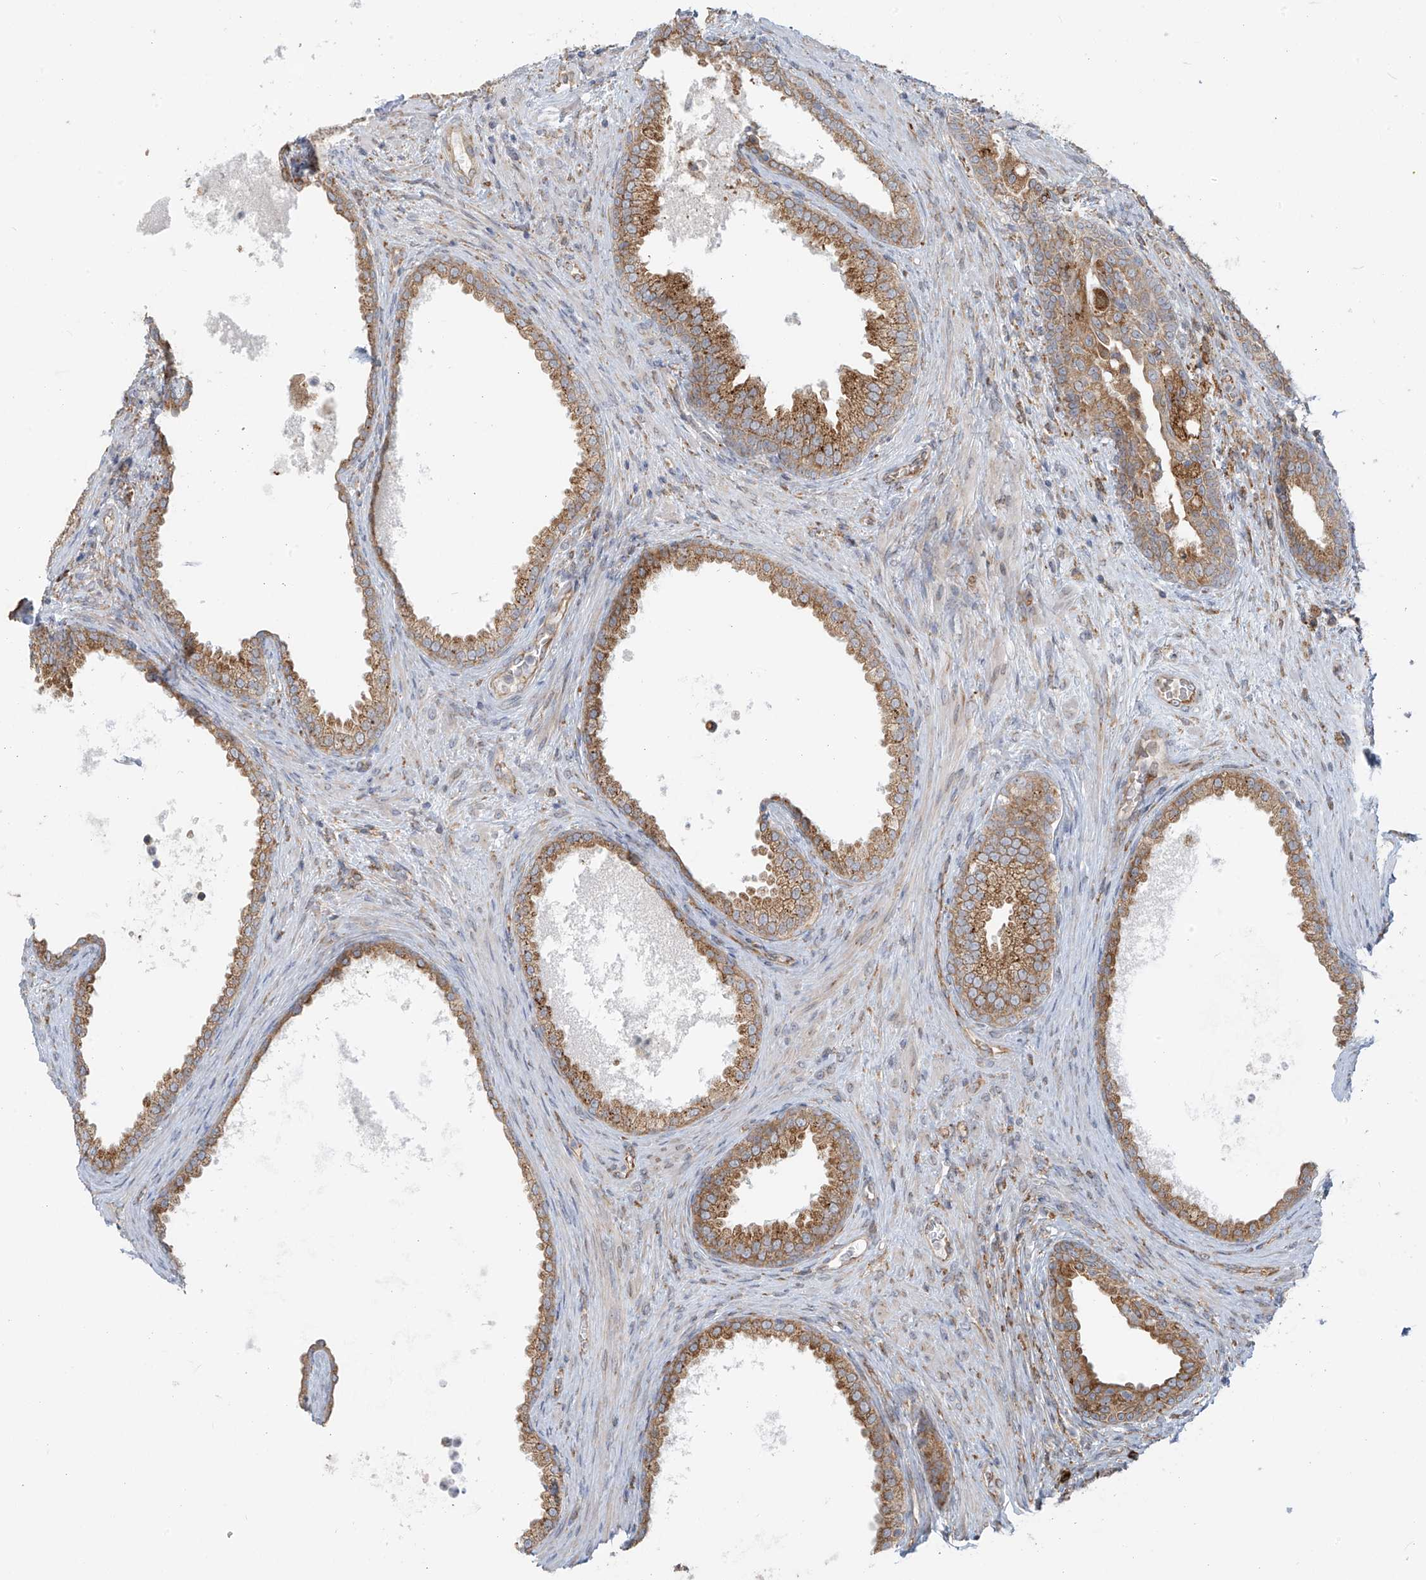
{"staining": {"intensity": "moderate", "quantity": ">75%", "location": "cytoplasmic/membranous"}, "tissue": "prostate", "cell_type": "Glandular cells", "image_type": "normal", "snomed": [{"axis": "morphology", "description": "Normal tissue, NOS"}, {"axis": "topography", "description": "Prostate"}], "caption": "A photomicrograph showing moderate cytoplasmic/membranous positivity in approximately >75% of glandular cells in unremarkable prostate, as visualized by brown immunohistochemical staining.", "gene": "KATNIP", "patient": {"sex": "male", "age": 76}}